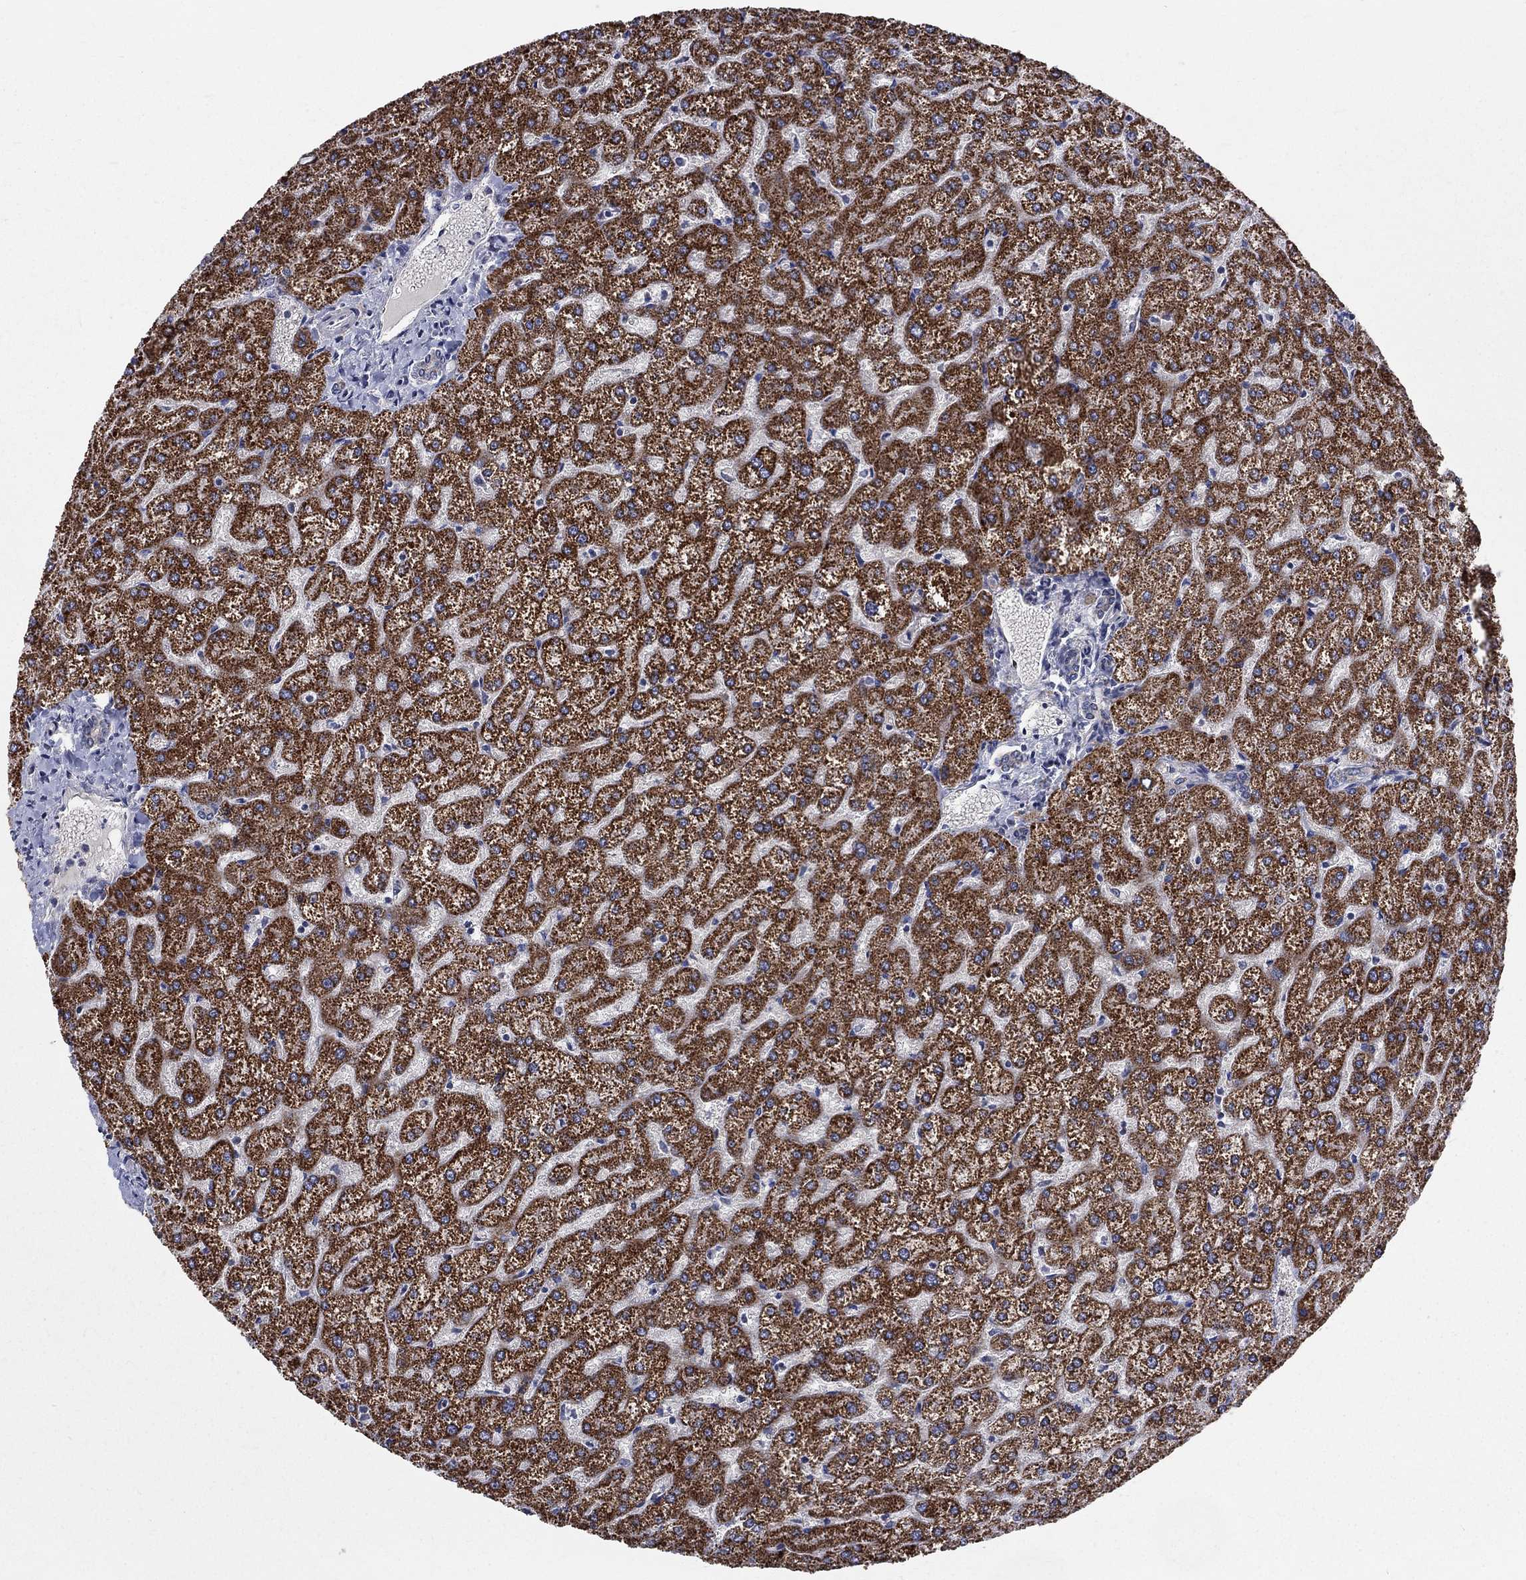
{"staining": {"intensity": "negative", "quantity": "none", "location": "none"}, "tissue": "liver", "cell_type": "Cholangiocytes", "image_type": "normal", "snomed": [{"axis": "morphology", "description": "Normal tissue, NOS"}, {"axis": "topography", "description": "Liver"}], "caption": "The image displays no significant staining in cholangiocytes of liver.", "gene": "NME7", "patient": {"sex": "female", "age": 32}}